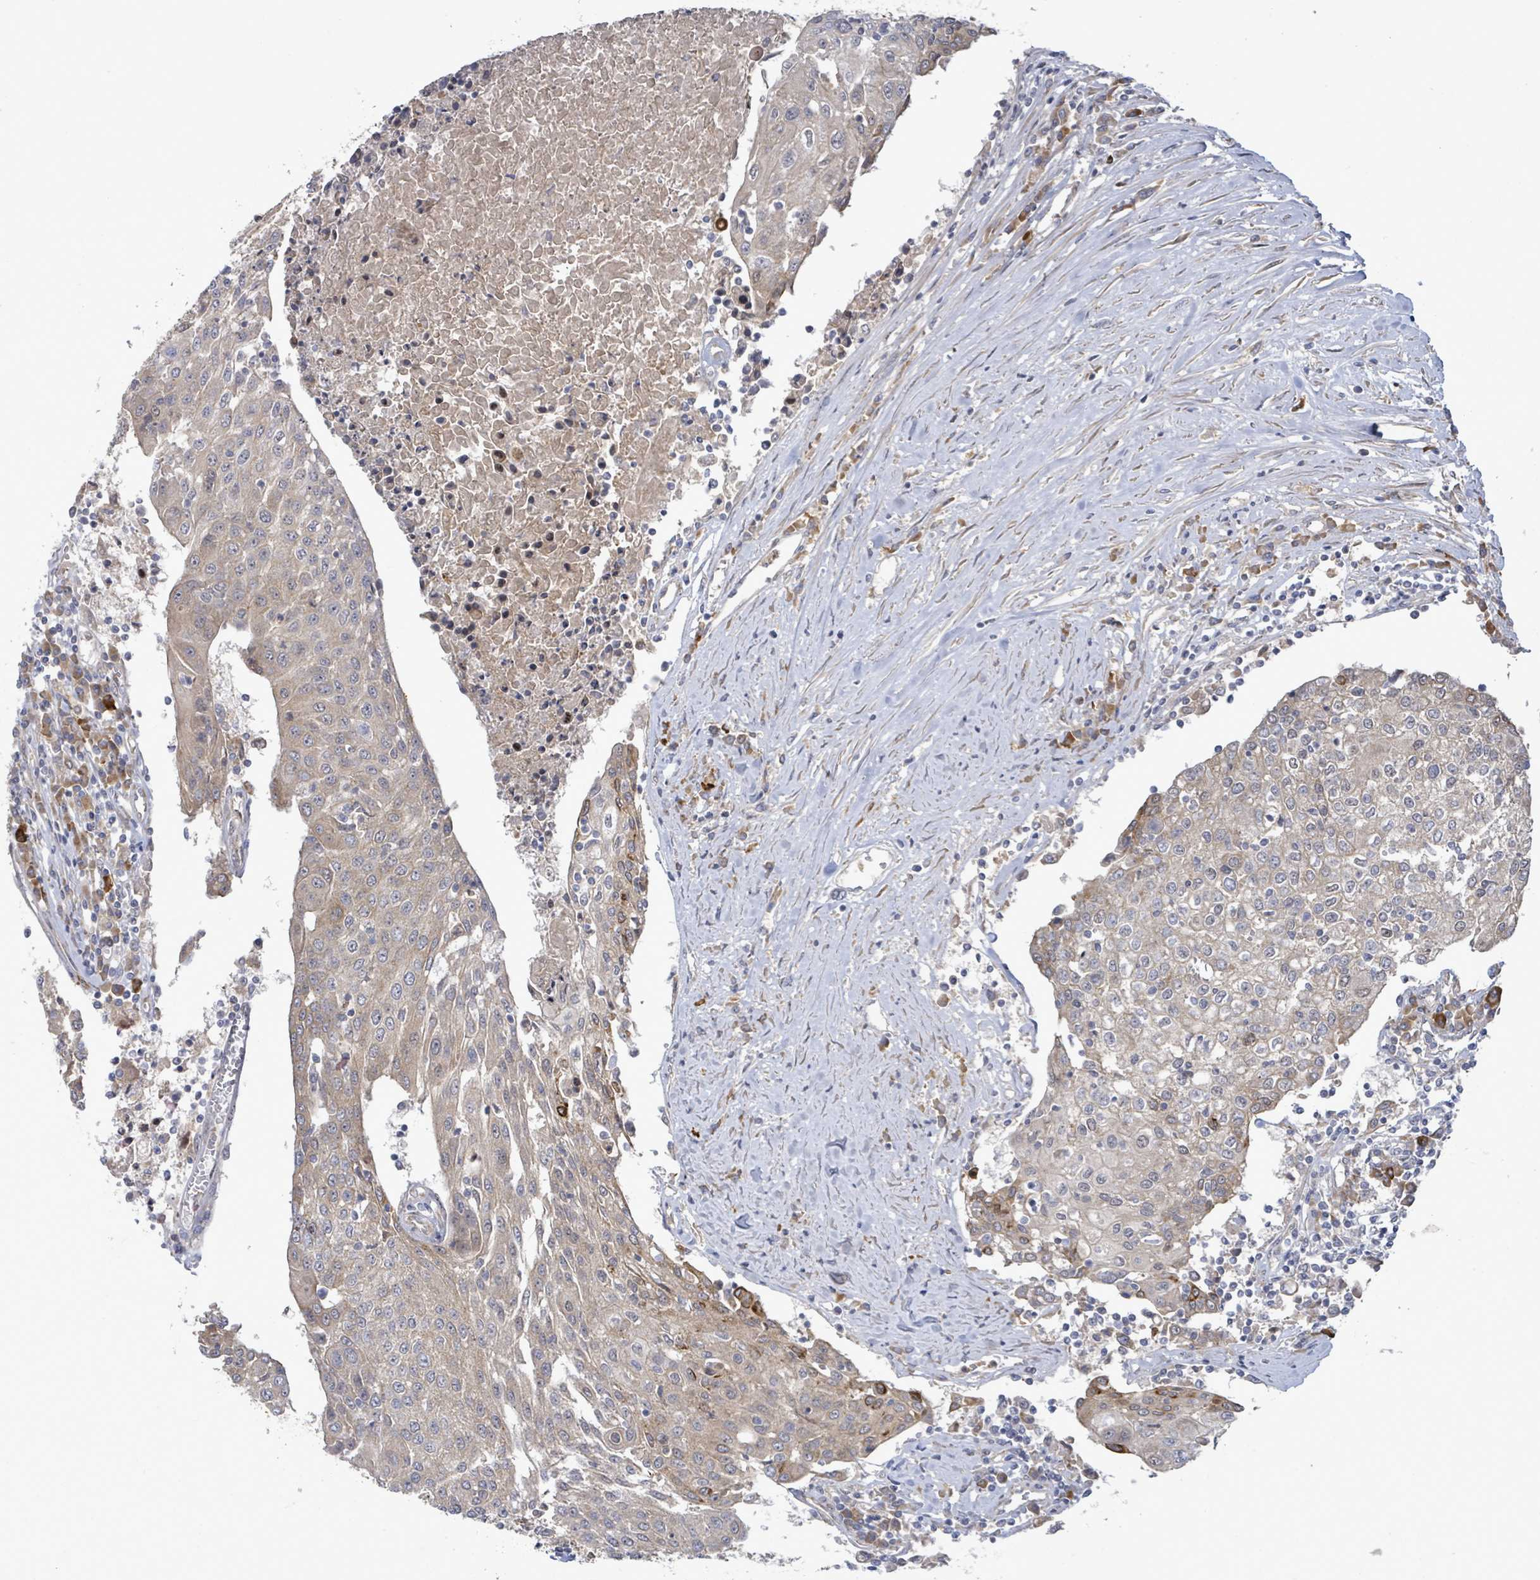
{"staining": {"intensity": "weak", "quantity": "25%-75%", "location": "cytoplasmic/membranous"}, "tissue": "urothelial cancer", "cell_type": "Tumor cells", "image_type": "cancer", "snomed": [{"axis": "morphology", "description": "Urothelial carcinoma, High grade"}, {"axis": "topography", "description": "Urinary bladder"}], "caption": "Protein analysis of urothelial cancer tissue reveals weak cytoplasmic/membranous expression in about 25%-75% of tumor cells.", "gene": "SLIT3", "patient": {"sex": "female", "age": 85}}